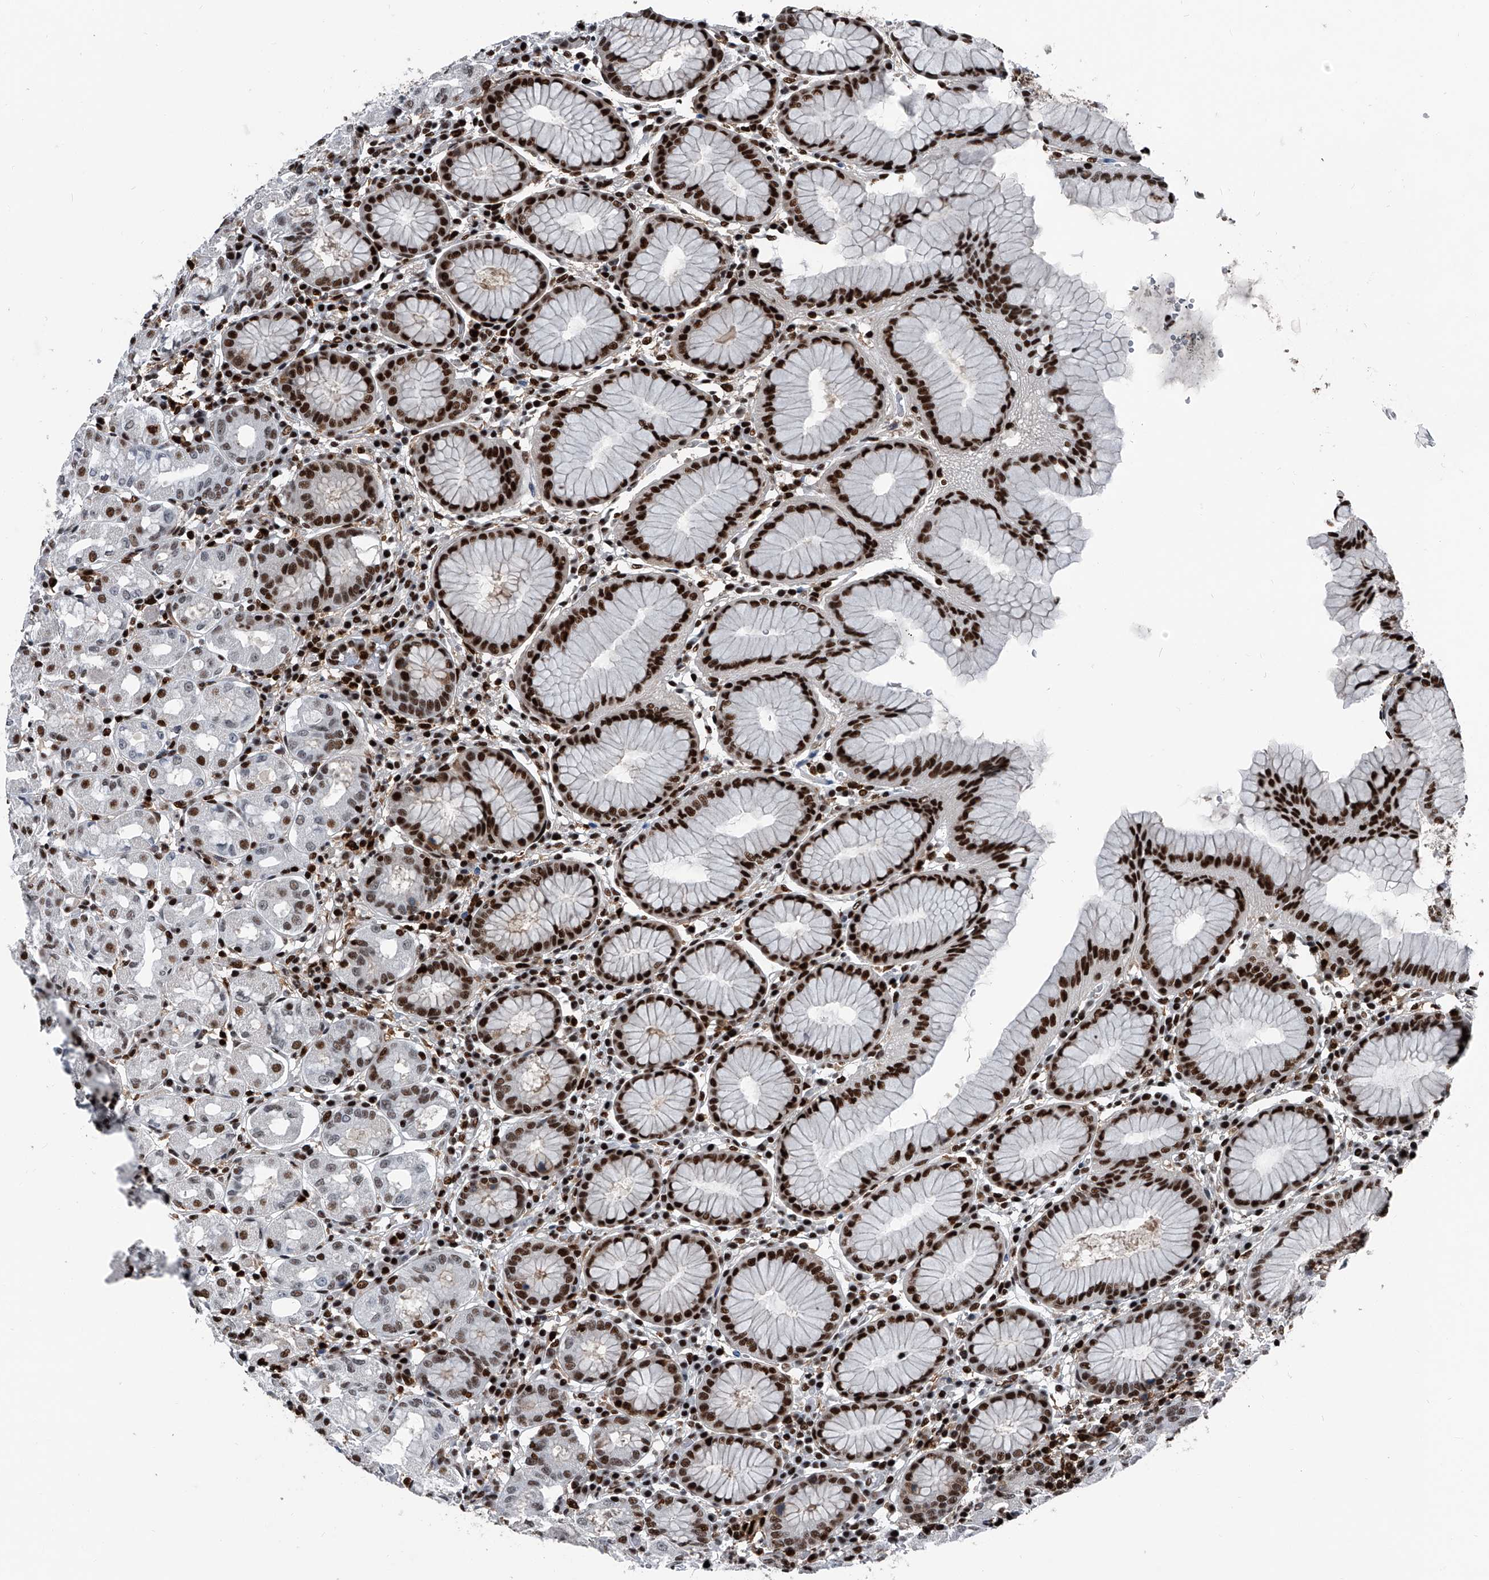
{"staining": {"intensity": "strong", "quantity": ">75%", "location": "nuclear"}, "tissue": "stomach", "cell_type": "Glandular cells", "image_type": "normal", "snomed": [{"axis": "morphology", "description": "Normal tissue, NOS"}, {"axis": "topography", "description": "Stomach"}, {"axis": "topography", "description": "Stomach, lower"}], "caption": "Protein analysis of unremarkable stomach displays strong nuclear expression in about >75% of glandular cells.", "gene": "FKBP5", "patient": {"sex": "female", "age": 56}}